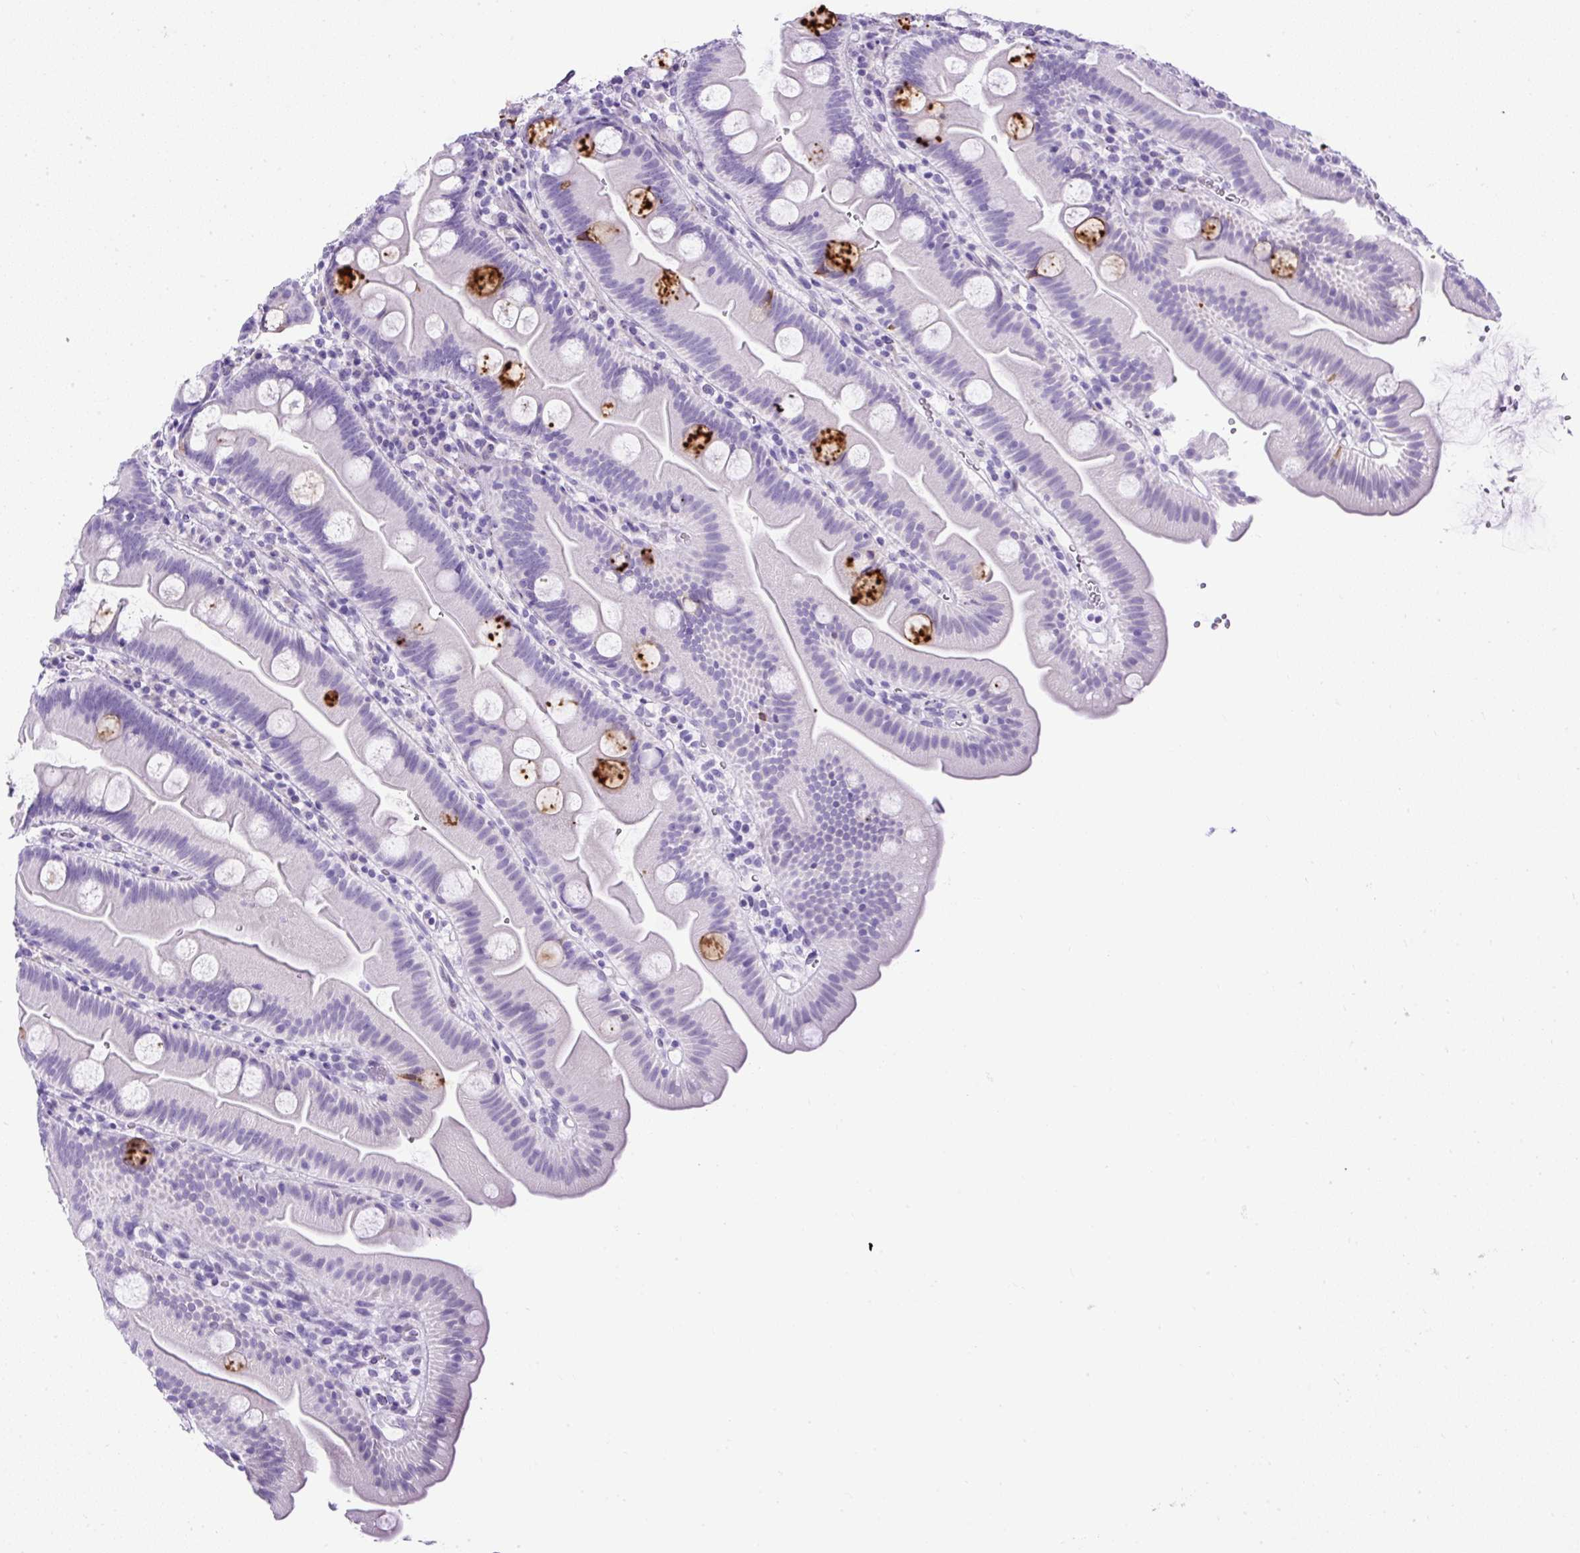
{"staining": {"intensity": "strong", "quantity": "<25%", "location": "cytoplasmic/membranous"}, "tissue": "small intestine", "cell_type": "Glandular cells", "image_type": "normal", "snomed": [{"axis": "morphology", "description": "Normal tissue, NOS"}, {"axis": "topography", "description": "Small intestine"}], "caption": "Immunohistochemical staining of benign small intestine exhibits <25% levels of strong cytoplasmic/membranous protein staining in approximately <25% of glandular cells. (DAB = brown stain, brightfield microscopy at high magnification).", "gene": "UPP1", "patient": {"sex": "female", "age": 68}}